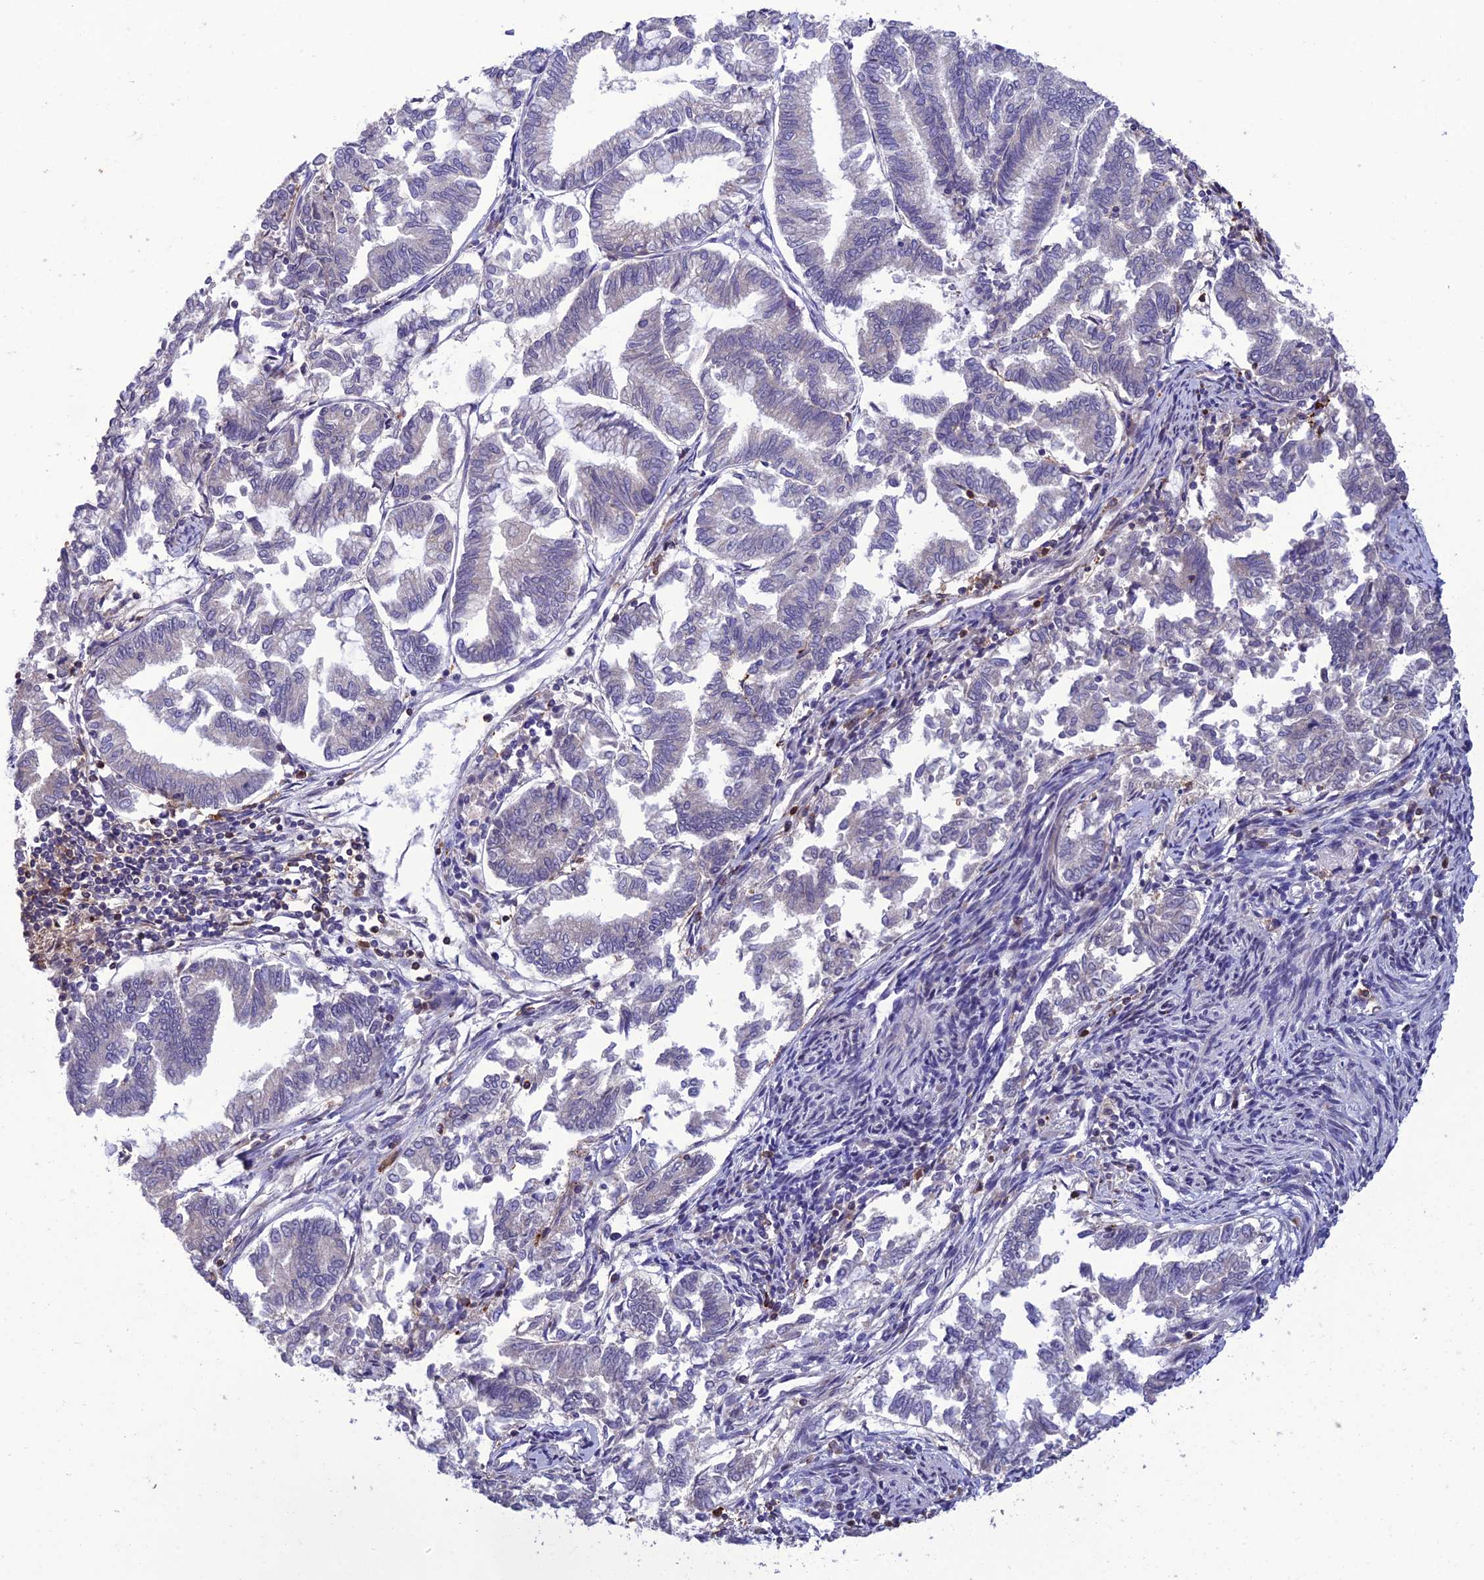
{"staining": {"intensity": "negative", "quantity": "none", "location": "none"}, "tissue": "endometrial cancer", "cell_type": "Tumor cells", "image_type": "cancer", "snomed": [{"axis": "morphology", "description": "Adenocarcinoma, NOS"}, {"axis": "topography", "description": "Endometrium"}], "caption": "Immunohistochemistry of human endometrial adenocarcinoma reveals no positivity in tumor cells.", "gene": "FAM76A", "patient": {"sex": "female", "age": 79}}